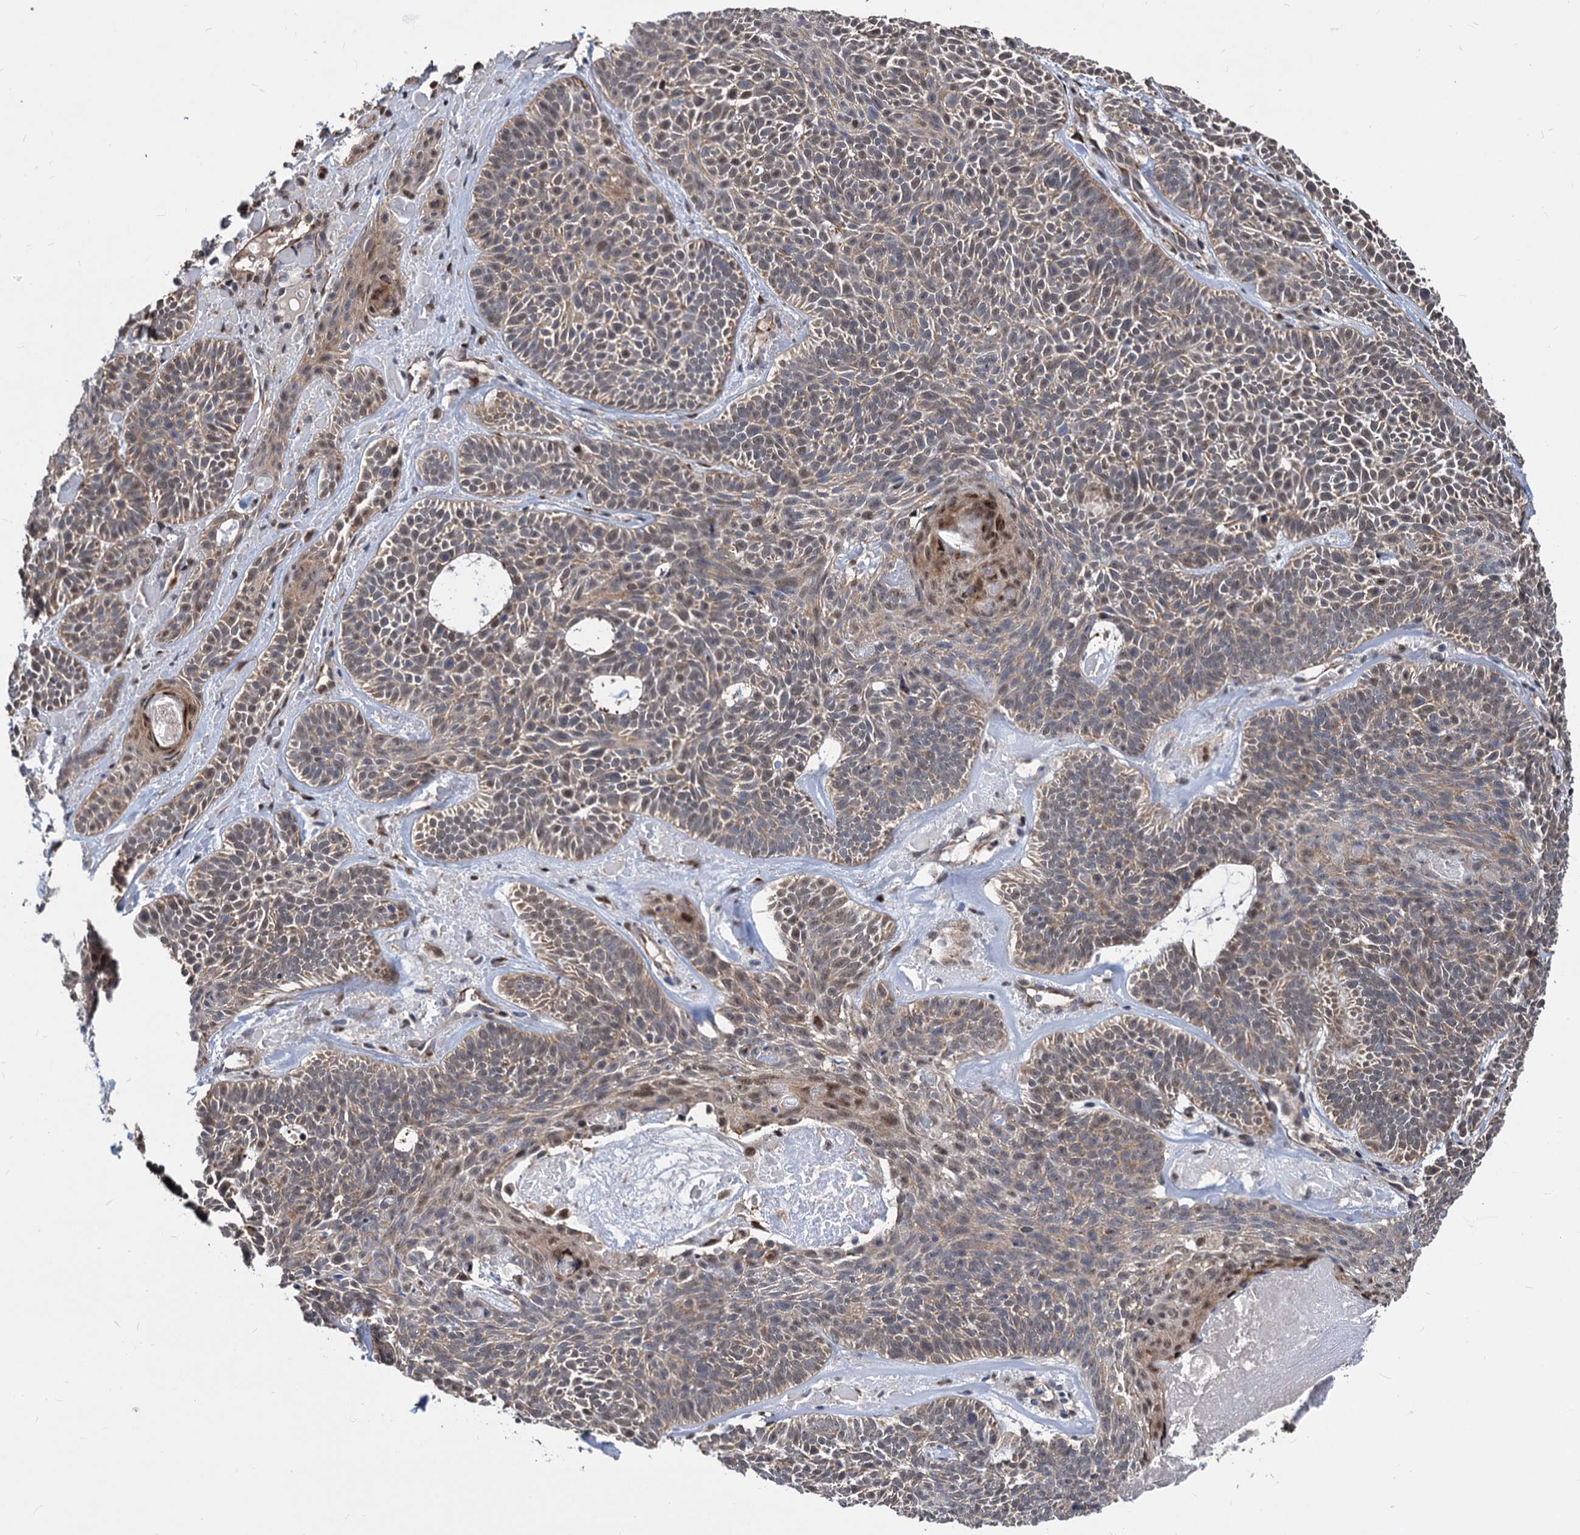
{"staining": {"intensity": "weak", "quantity": ">75%", "location": "cytoplasmic/membranous,nuclear"}, "tissue": "skin cancer", "cell_type": "Tumor cells", "image_type": "cancer", "snomed": [{"axis": "morphology", "description": "Basal cell carcinoma"}, {"axis": "topography", "description": "Skin"}], "caption": "Basal cell carcinoma (skin) tissue exhibits weak cytoplasmic/membranous and nuclear expression in about >75% of tumor cells (Brightfield microscopy of DAB IHC at high magnification).", "gene": "PSMD4", "patient": {"sex": "male", "age": 85}}